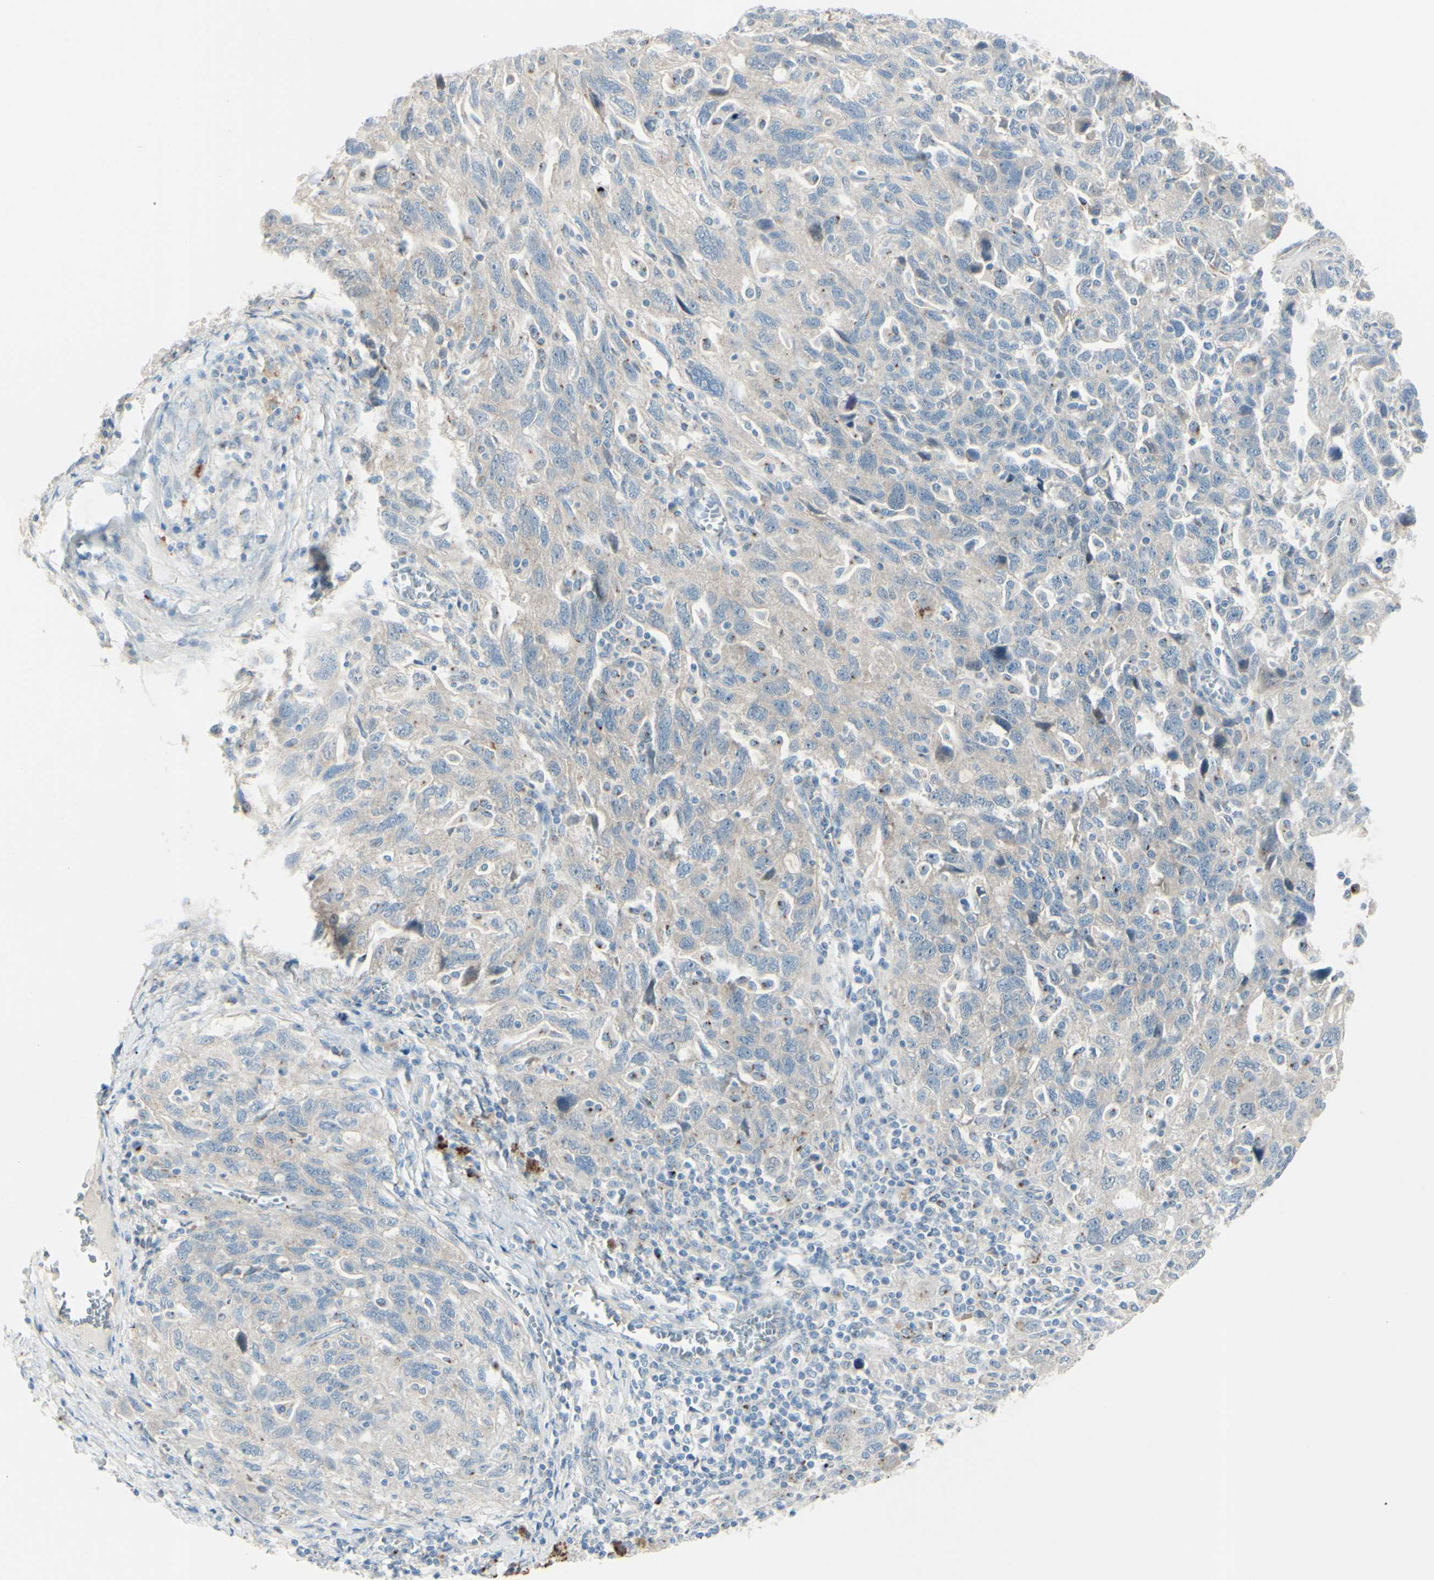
{"staining": {"intensity": "weak", "quantity": "<25%", "location": "cytoplasmic/membranous"}, "tissue": "ovarian cancer", "cell_type": "Tumor cells", "image_type": "cancer", "snomed": [{"axis": "morphology", "description": "Carcinoma, NOS"}, {"axis": "morphology", "description": "Cystadenocarcinoma, serous, NOS"}, {"axis": "topography", "description": "Ovary"}], "caption": "A high-resolution micrograph shows immunohistochemistry staining of ovarian cancer, which displays no significant positivity in tumor cells.", "gene": "B4GALT1", "patient": {"sex": "female", "age": 69}}